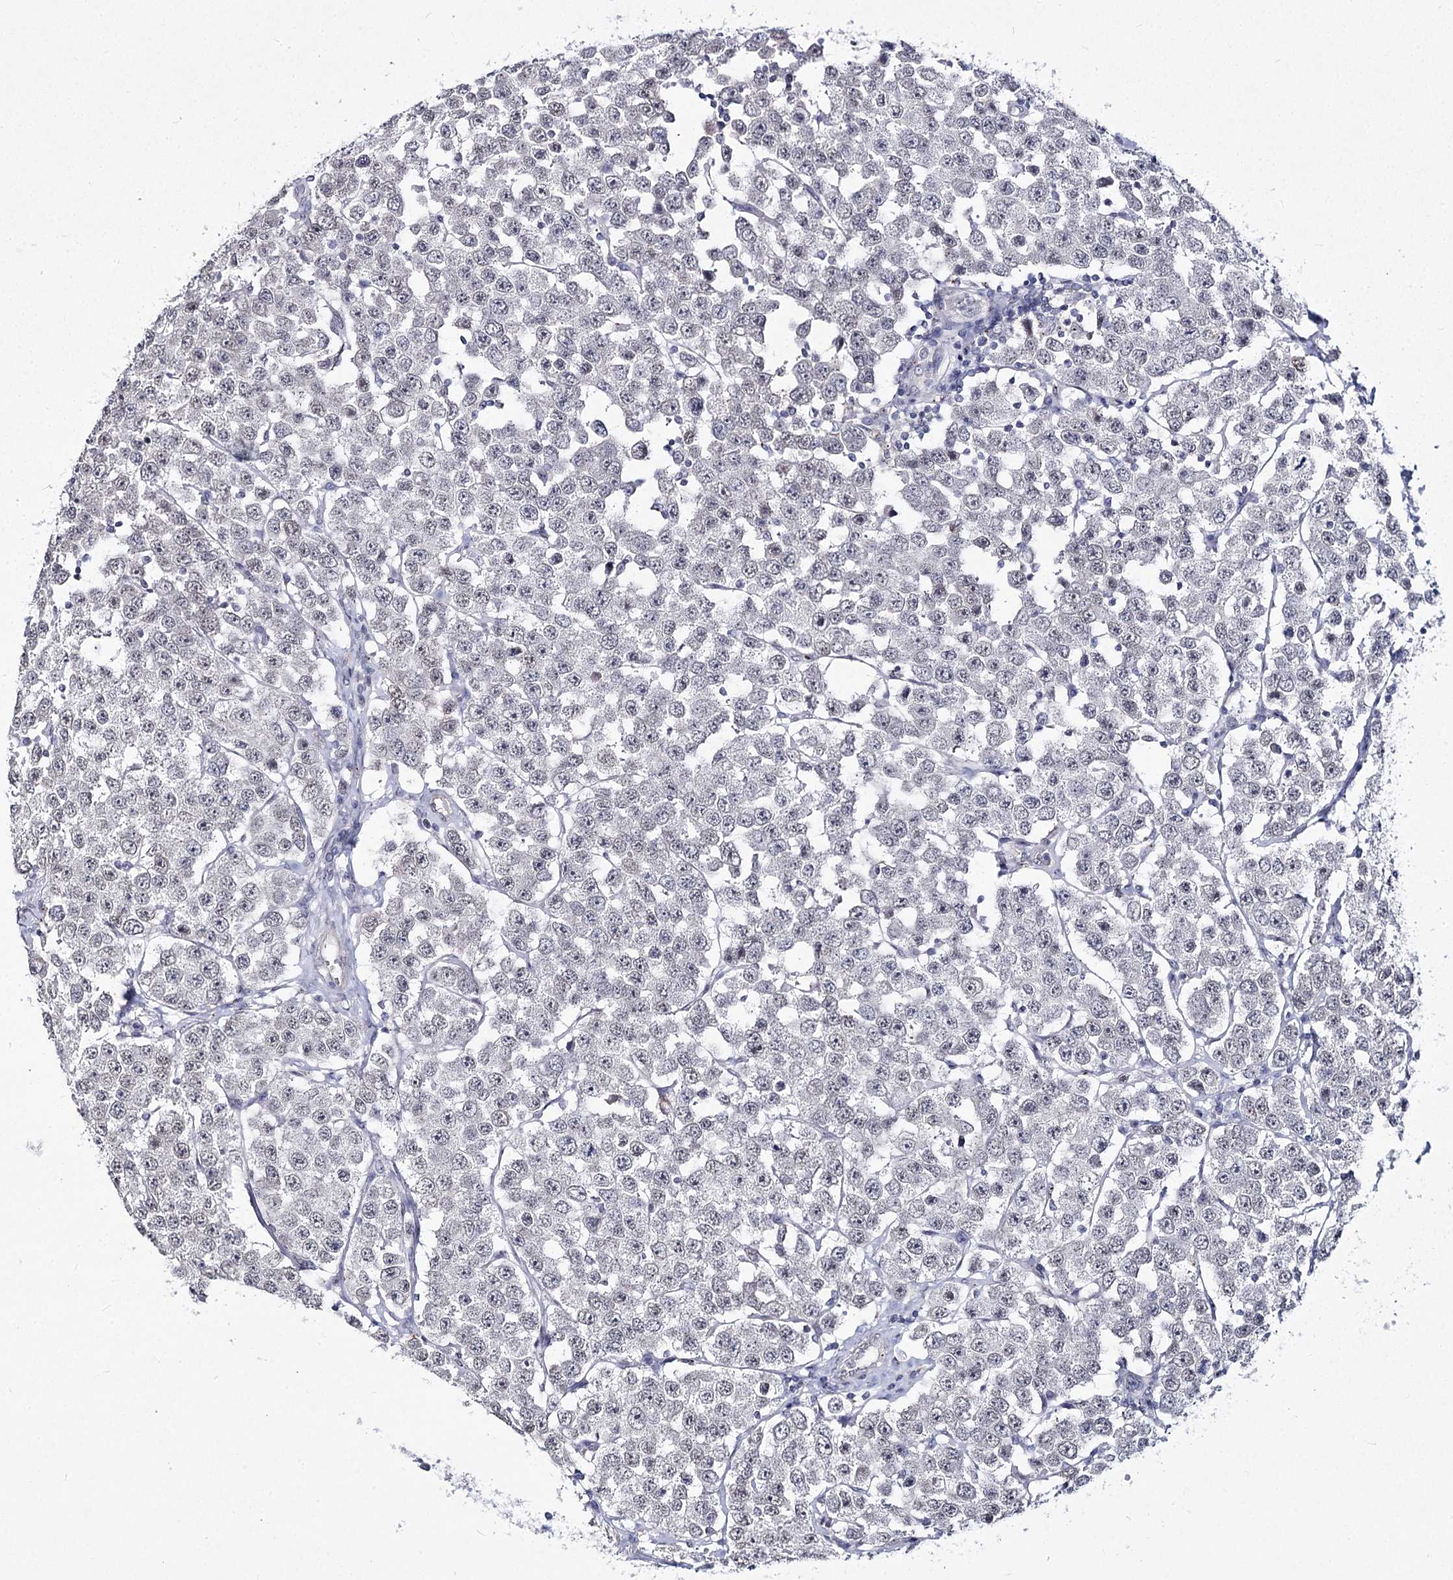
{"staining": {"intensity": "negative", "quantity": "none", "location": "none"}, "tissue": "testis cancer", "cell_type": "Tumor cells", "image_type": "cancer", "snomed": [{"axis": "morphology", "description": "Seminoma, NOS"}, {"axis": "topography", "description": "Testis"}], "caption": "High power microscopy histopathology image of an IHC micrograph of seminoma (testis), revealing no significant positivity in tumor cells.", "gene": "ATP10B", "patient": {"sex": "male", "age": 28}}